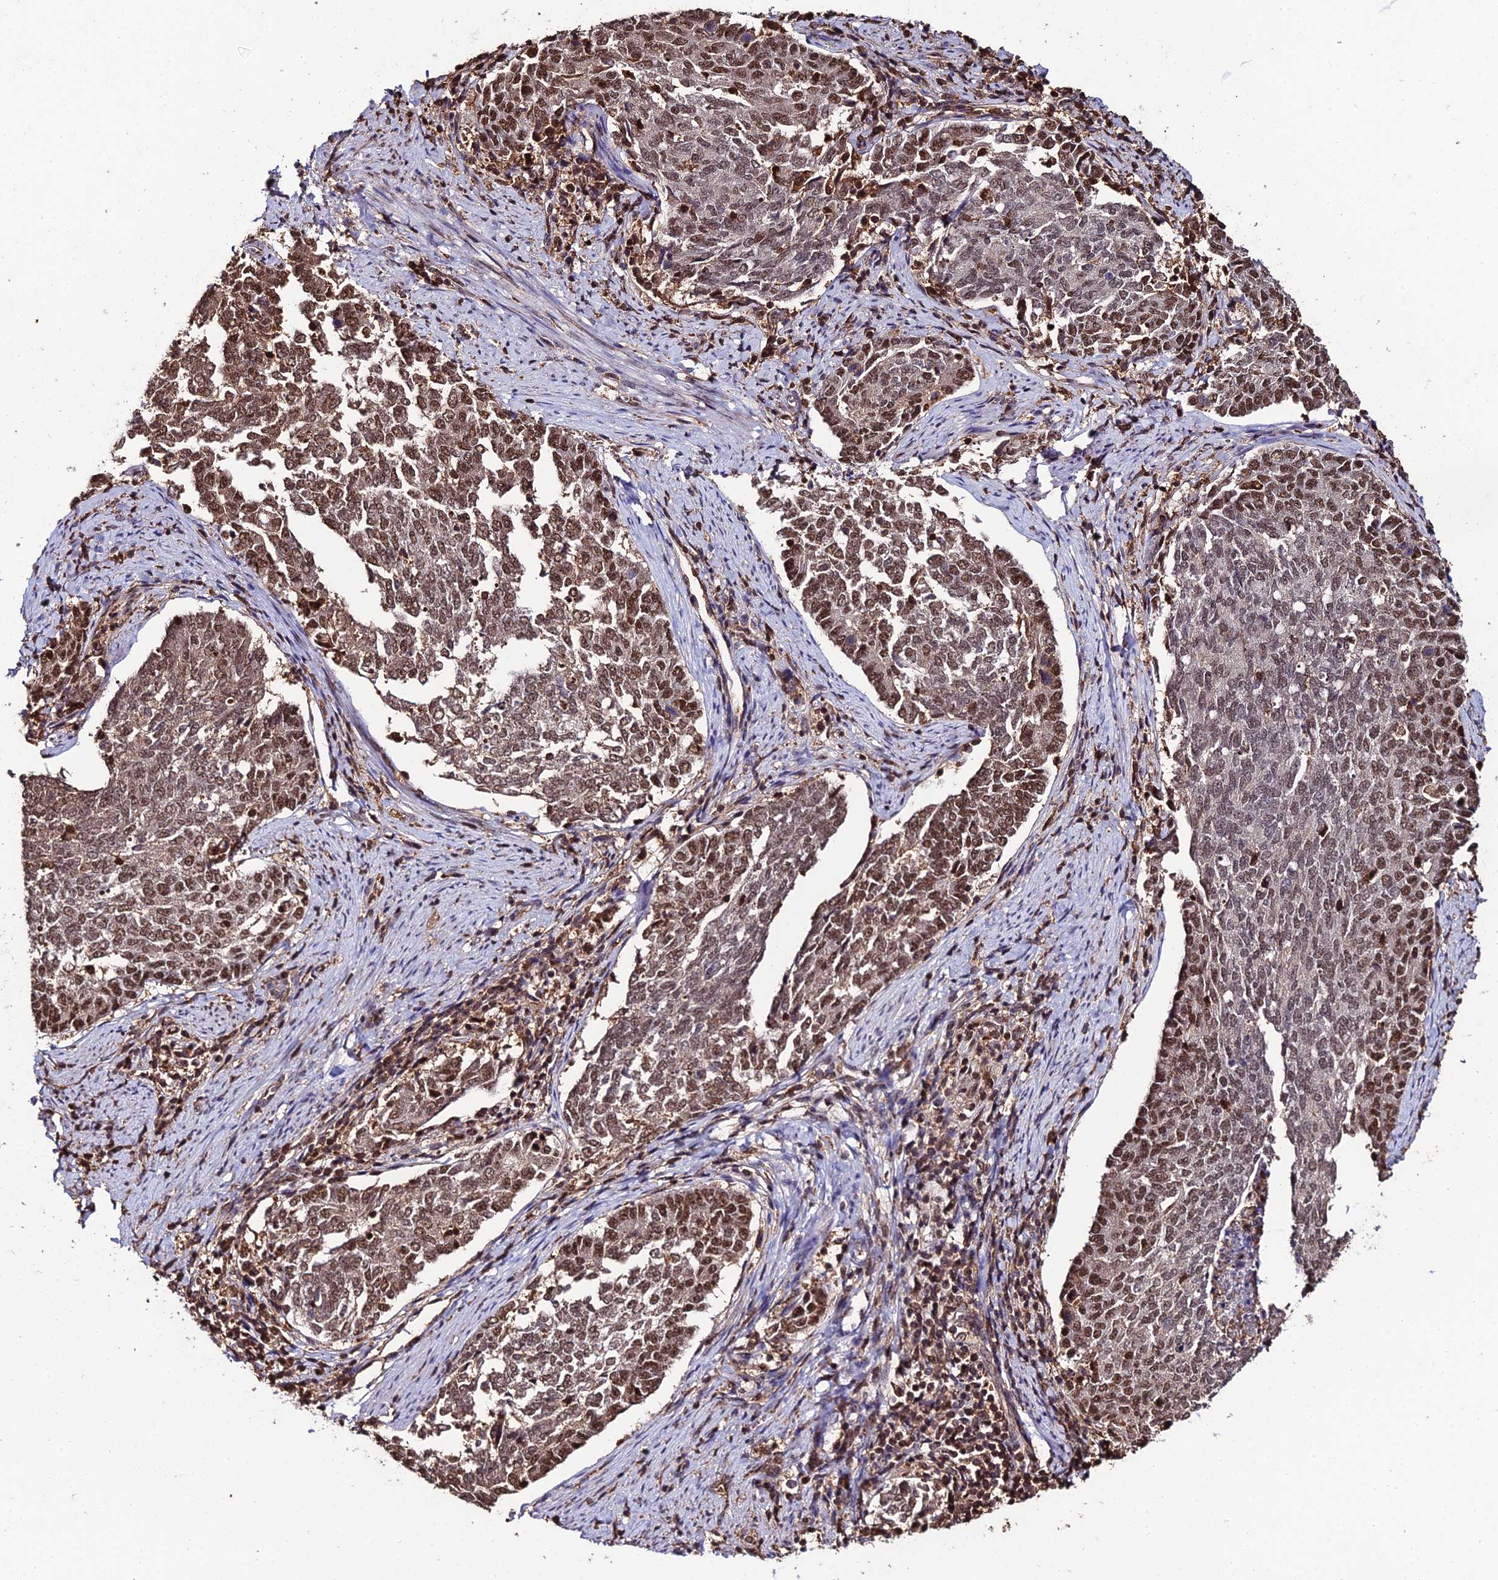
{"staining": {"intensity": "strong", "quantity": ">75%", "location": "nuclear"}, "tissue": "endometrial cancer", "cell_type": "Tumor cells", "image_type": "cancer", "snomed": [{"axis": "morphology", "description": "Adenocarcinoma, NOS"}, {"axis": "topography", "description": "Endometrium"}], "caption": "This is an image of immunohistochemistry staining of endometrial adenocarcinoma, which shows strong staining in the nuclear of tumor cells.", "gene": "PPP4C", "patient": {"sex": "female", "age": 80}}